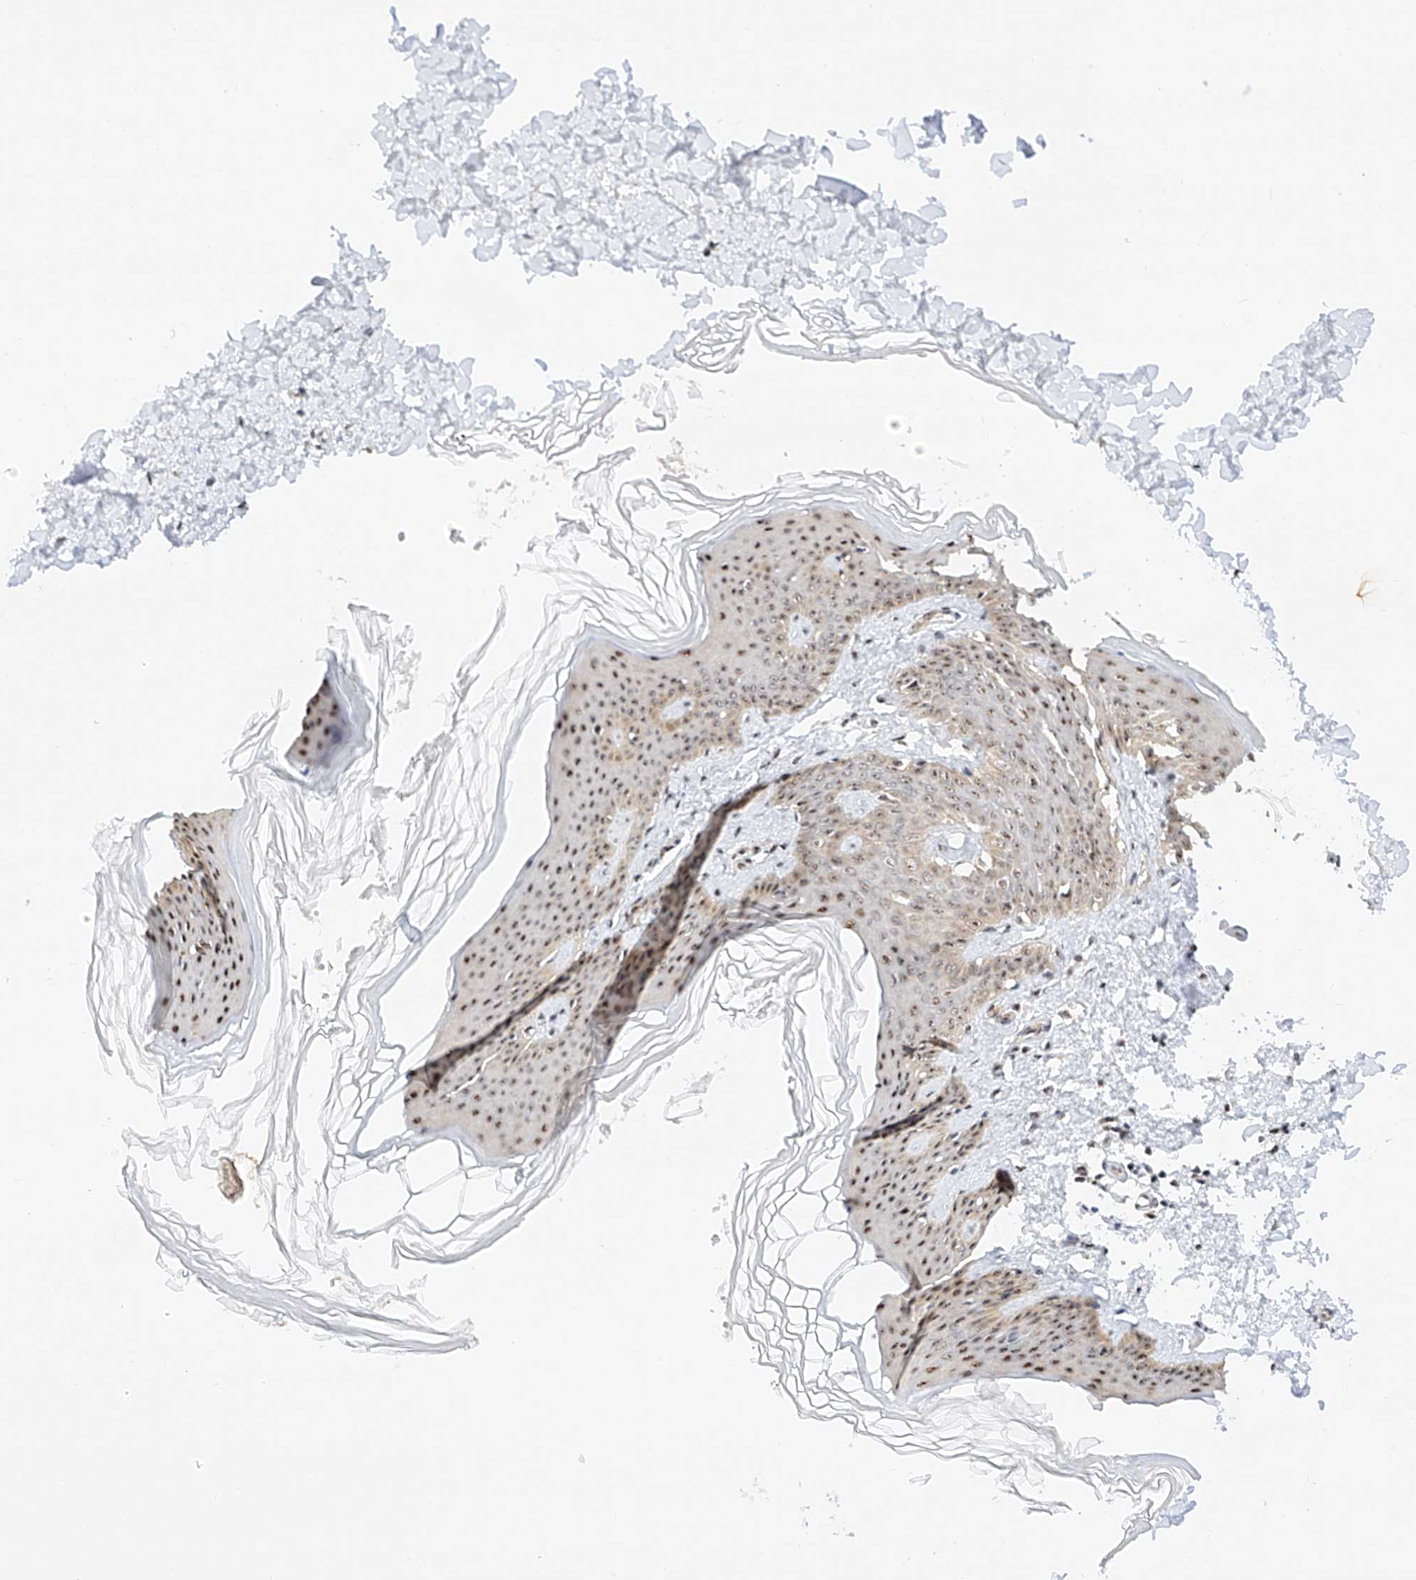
{"staining": {"intensity": "moderate", "quantity": ">75%", "location": "nuclear"}, "tissue": "skin", "cell_type": "Fibroblasts", "image_type": "normal", "snomed": [{"axis": "morphology", "description": "Normal tissue, NOS"}, {"axis": "topography", "description": "Skin"}], "caption": "Moderate nuclear positivity for a protein is identified in approximately >75% of fibroblasts of unremarkable skin using IHC.", "gene": "ATXN7L2", "patient": {"sex": "female", "age": 27}}